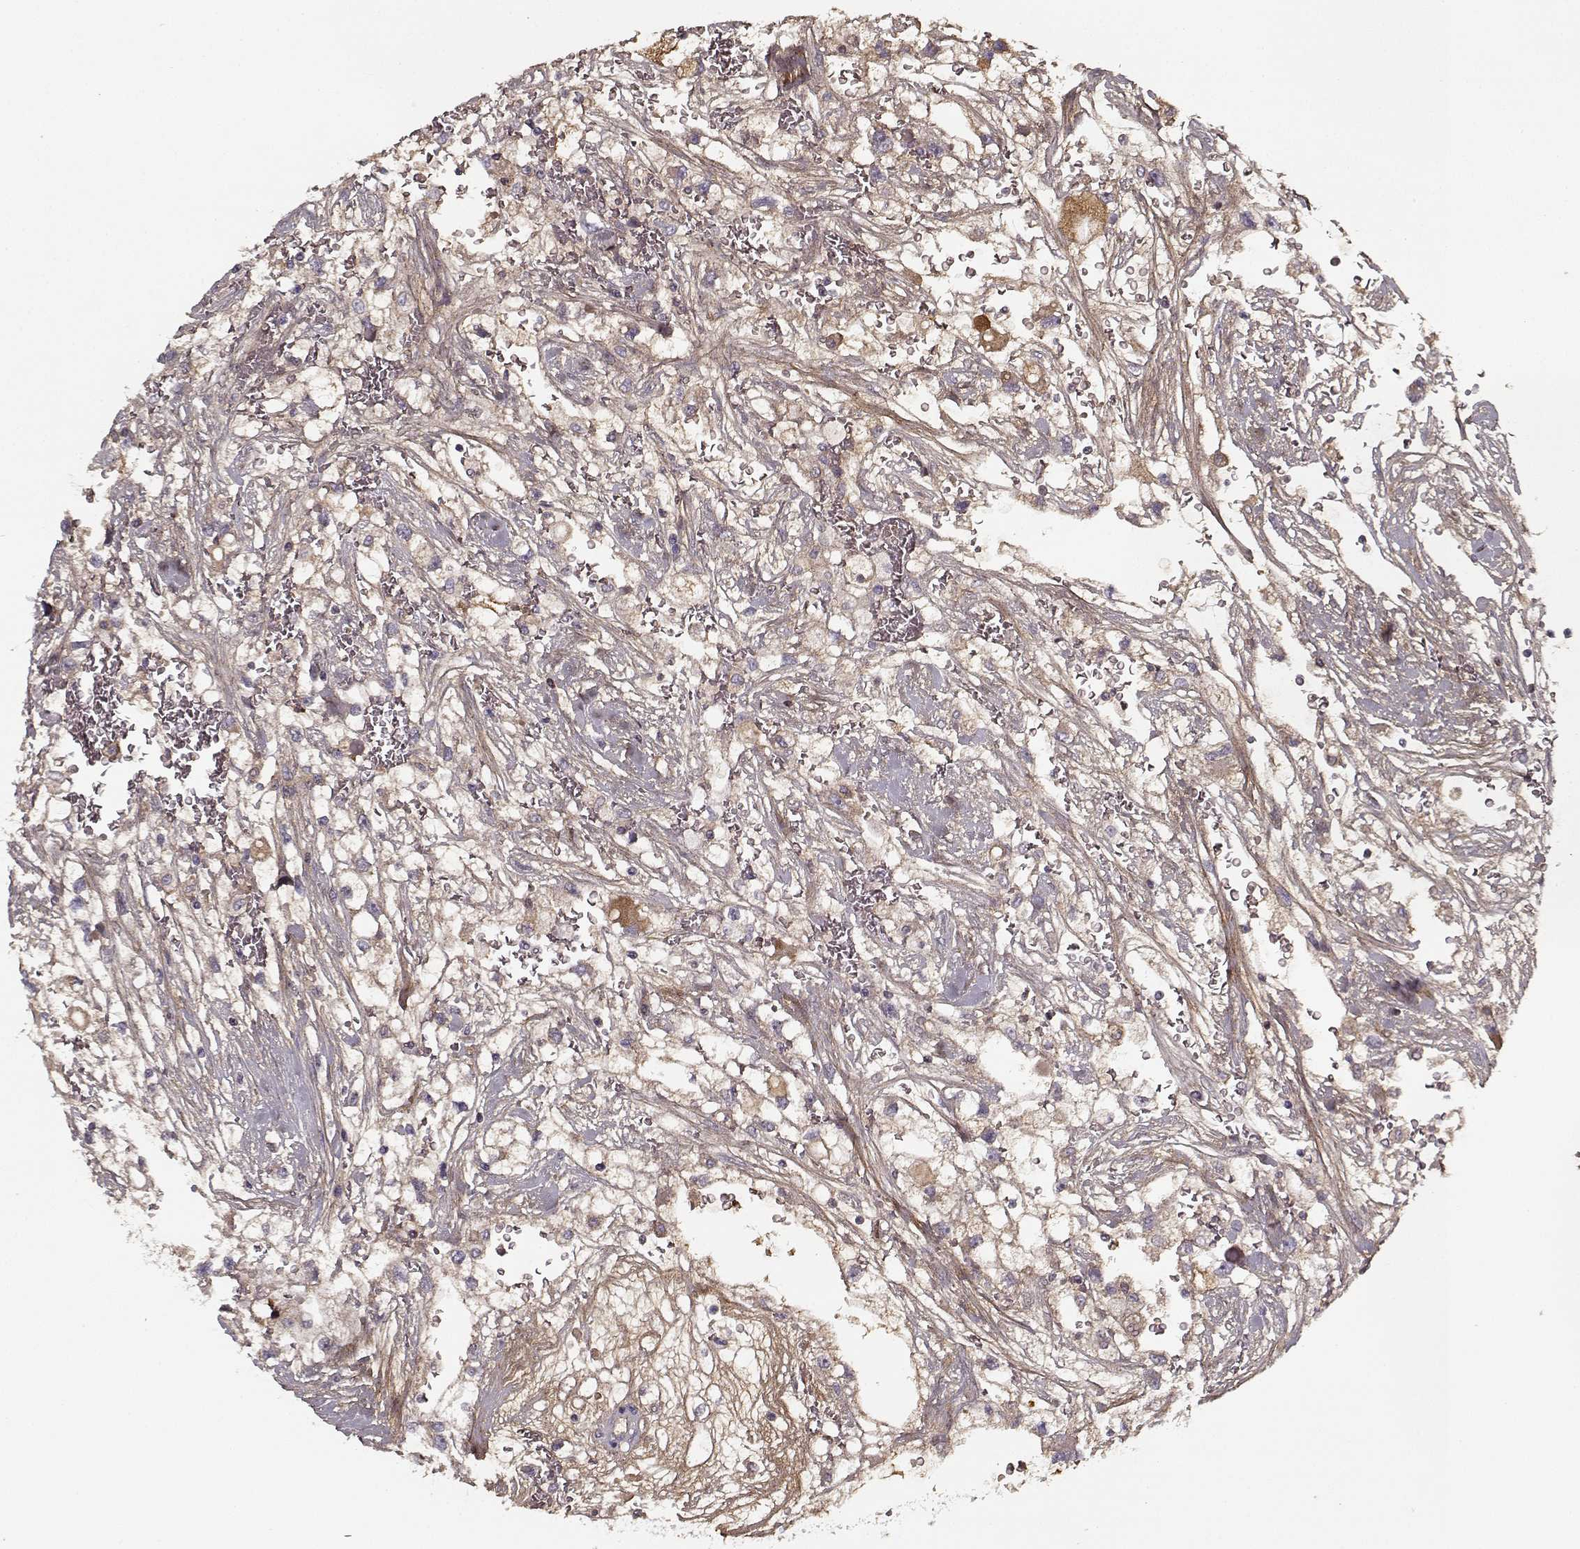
{"staining": {"intensity": "weak", "quantity": ">75%", "location": "cytoplasmic/membranous"}, "tissue": "renal cancer", "cell_type": "Tumor cells", "image_type": "cancer", "snomed": [{"axis": "morphology", "description": "Adenocarcinoma, NOS"}, {"axis": "topography", "description": "Kidney"}], "caption": "The immunohistochemical stain shows weak cytoplasmic/membranous staining in tumor cells of renal adenocarcinoma tissue. Immunohistochemistry stains the protein of interest in brown and the nuclei are stained blue.", "gene": "LUM", "patient": {"sex": "male", "age": 59}}